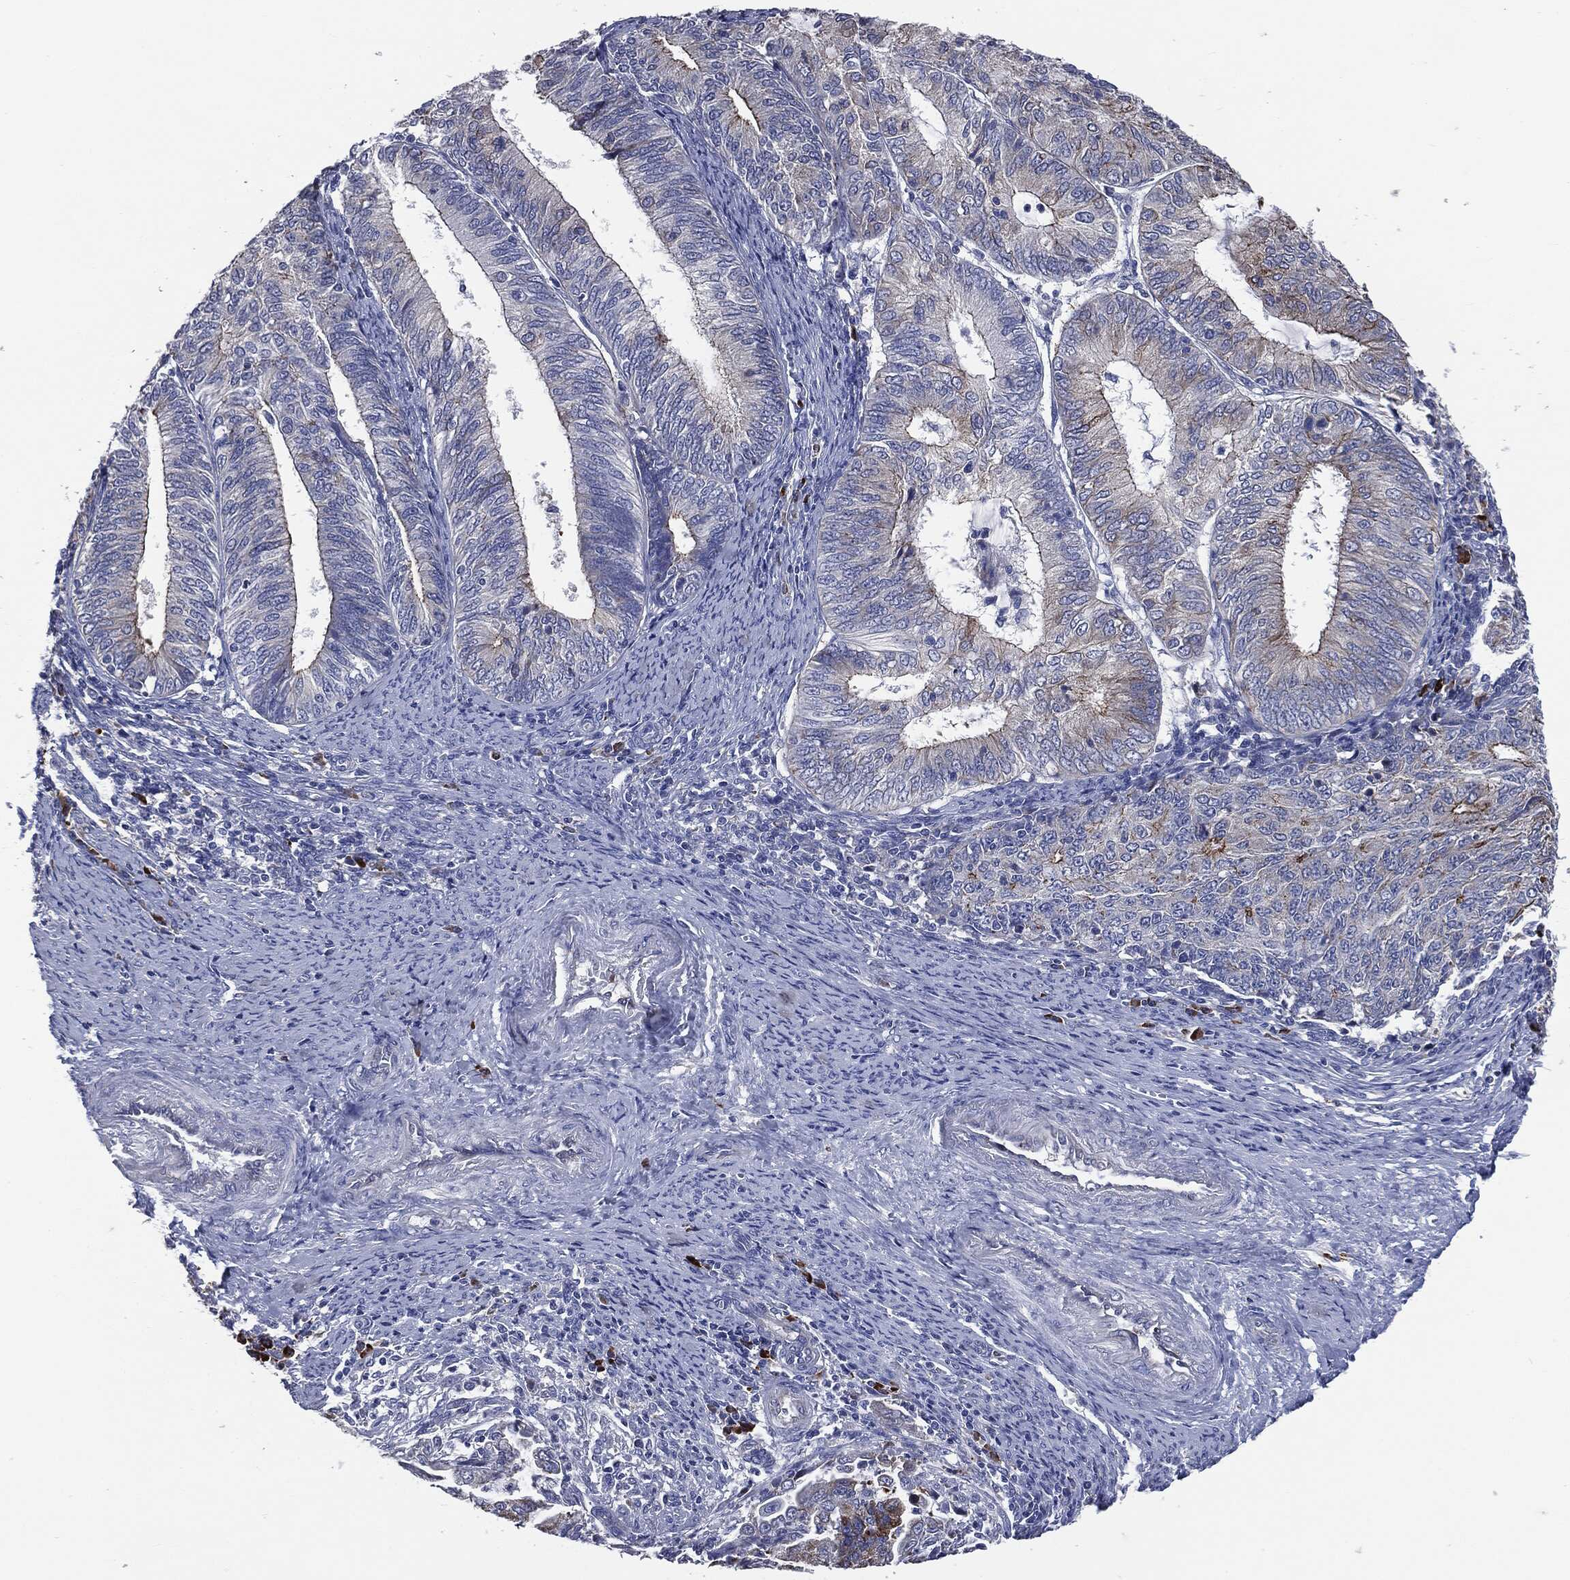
{"staining": {"intensity": "moderate", "quantity": "<25%", "location": "cytoplasmic/membranous"}, "tissue": "endometrial cancer", "cell_type": "Tumor cells", "image_type": "cancer", "snomed": [{"axis": "morphology", "description": "Adenocarcinoma, NOS"}, {"axis": "topography", "description": "Endometrium"}], "caption": "Immunohistochemistry photomicrograph of neoplastic tissue: endometrial cancer stained using IHC reveals low levels of moderate protein expression localized specifically in the cytoplasmic/membranous of tumor cells, appearing as a cytoplasmic/membranous brown color.", "gene": "PTGS2", "patient": {"sex": "female", "age": 82}}